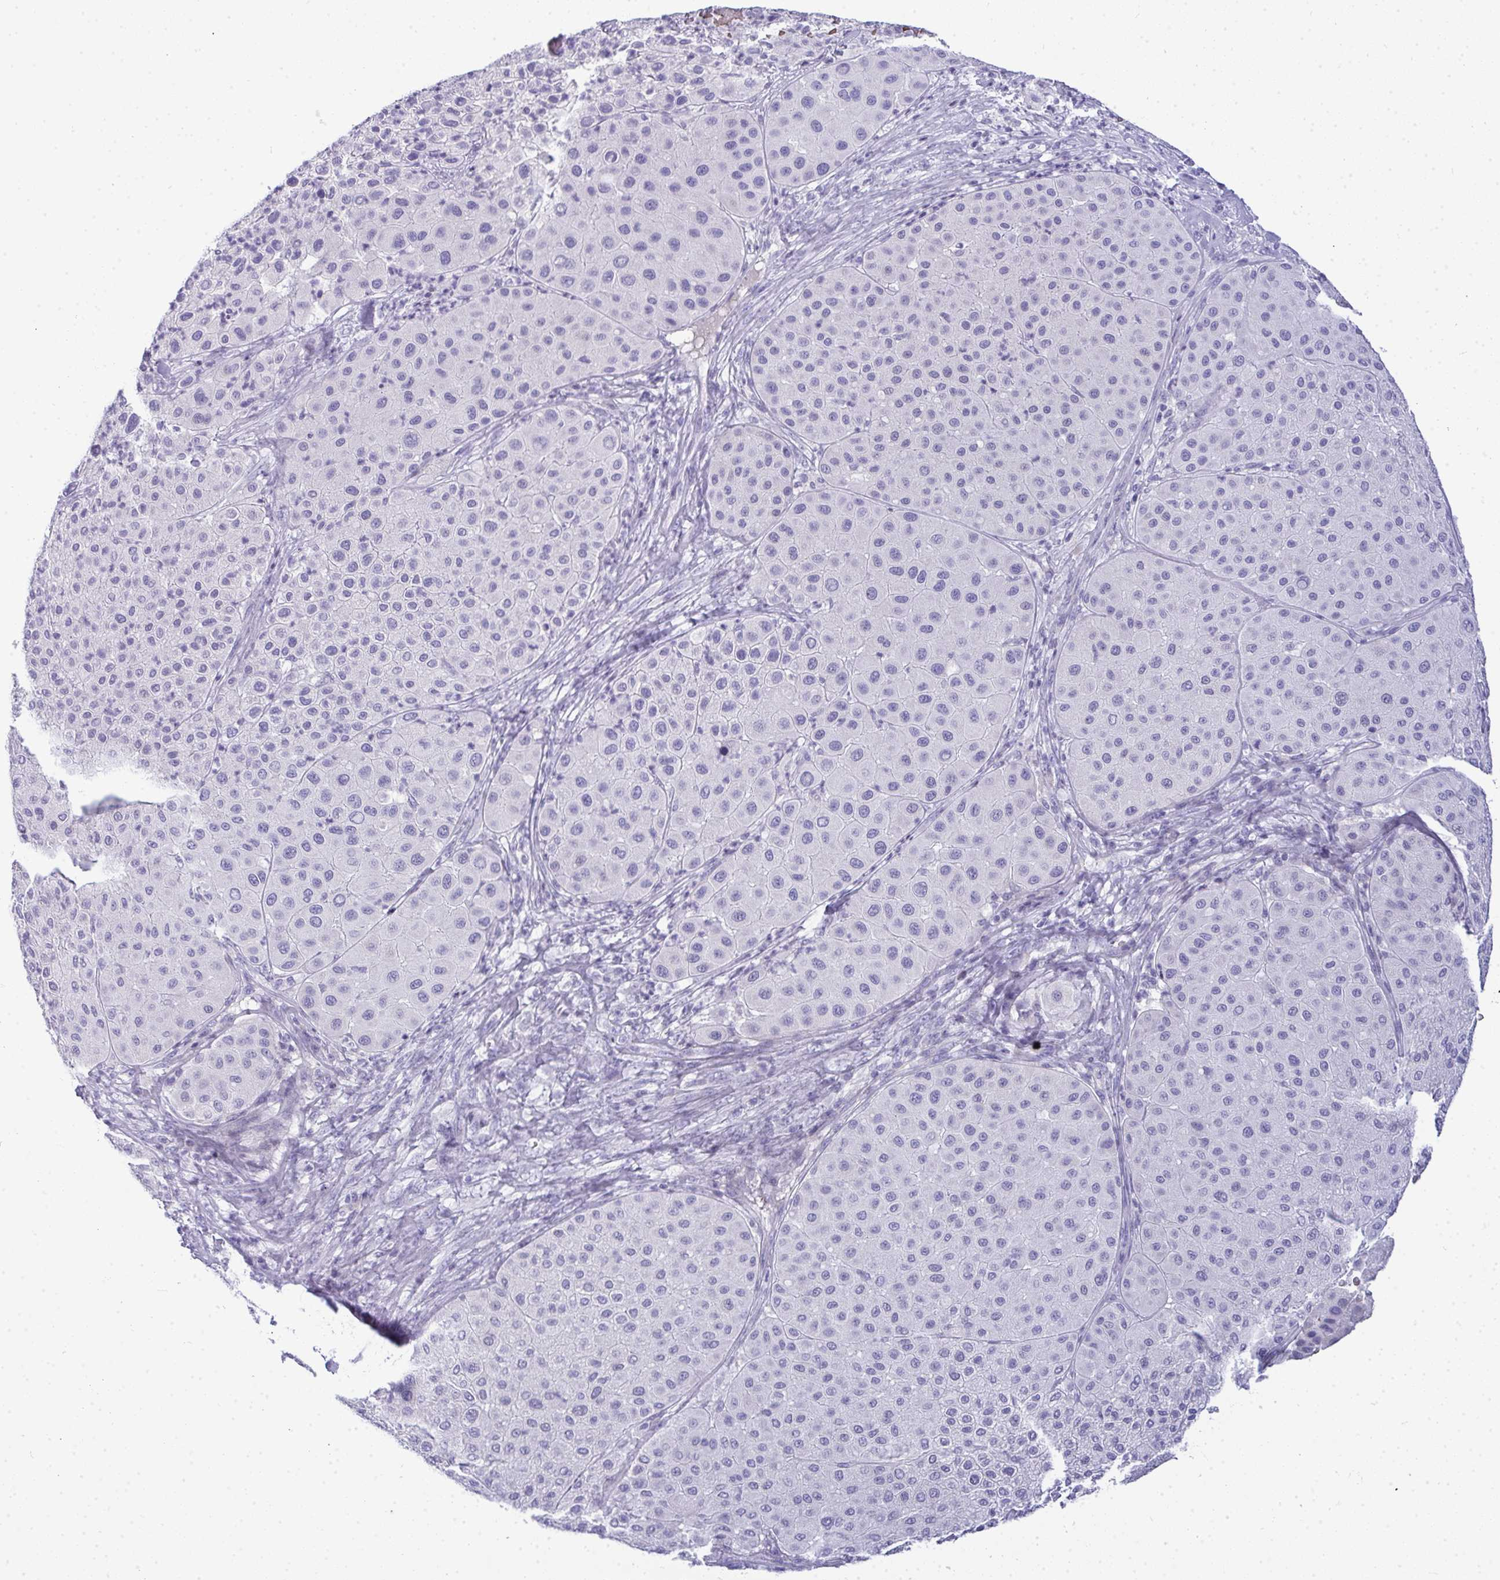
{"staining": {"intensity": "negative", "quantity": "none", "location": "none"}, "tissue": "melanoma", "cell_type": "Tumor cells", "image_type": "cancer", "snomed": [{"axis": "morphology", "description": "Malignant melanoma, Metastatic site"}, {"axis": "topography", "description": "Smooth muscle"}], "caption": "A photomicrograph of malignant melanoma (metastatic site) stained for a protein displays no brown staining in tumor cells.", "gene": "ZNF182", "patient": {"sex": "male", "age": 41}}